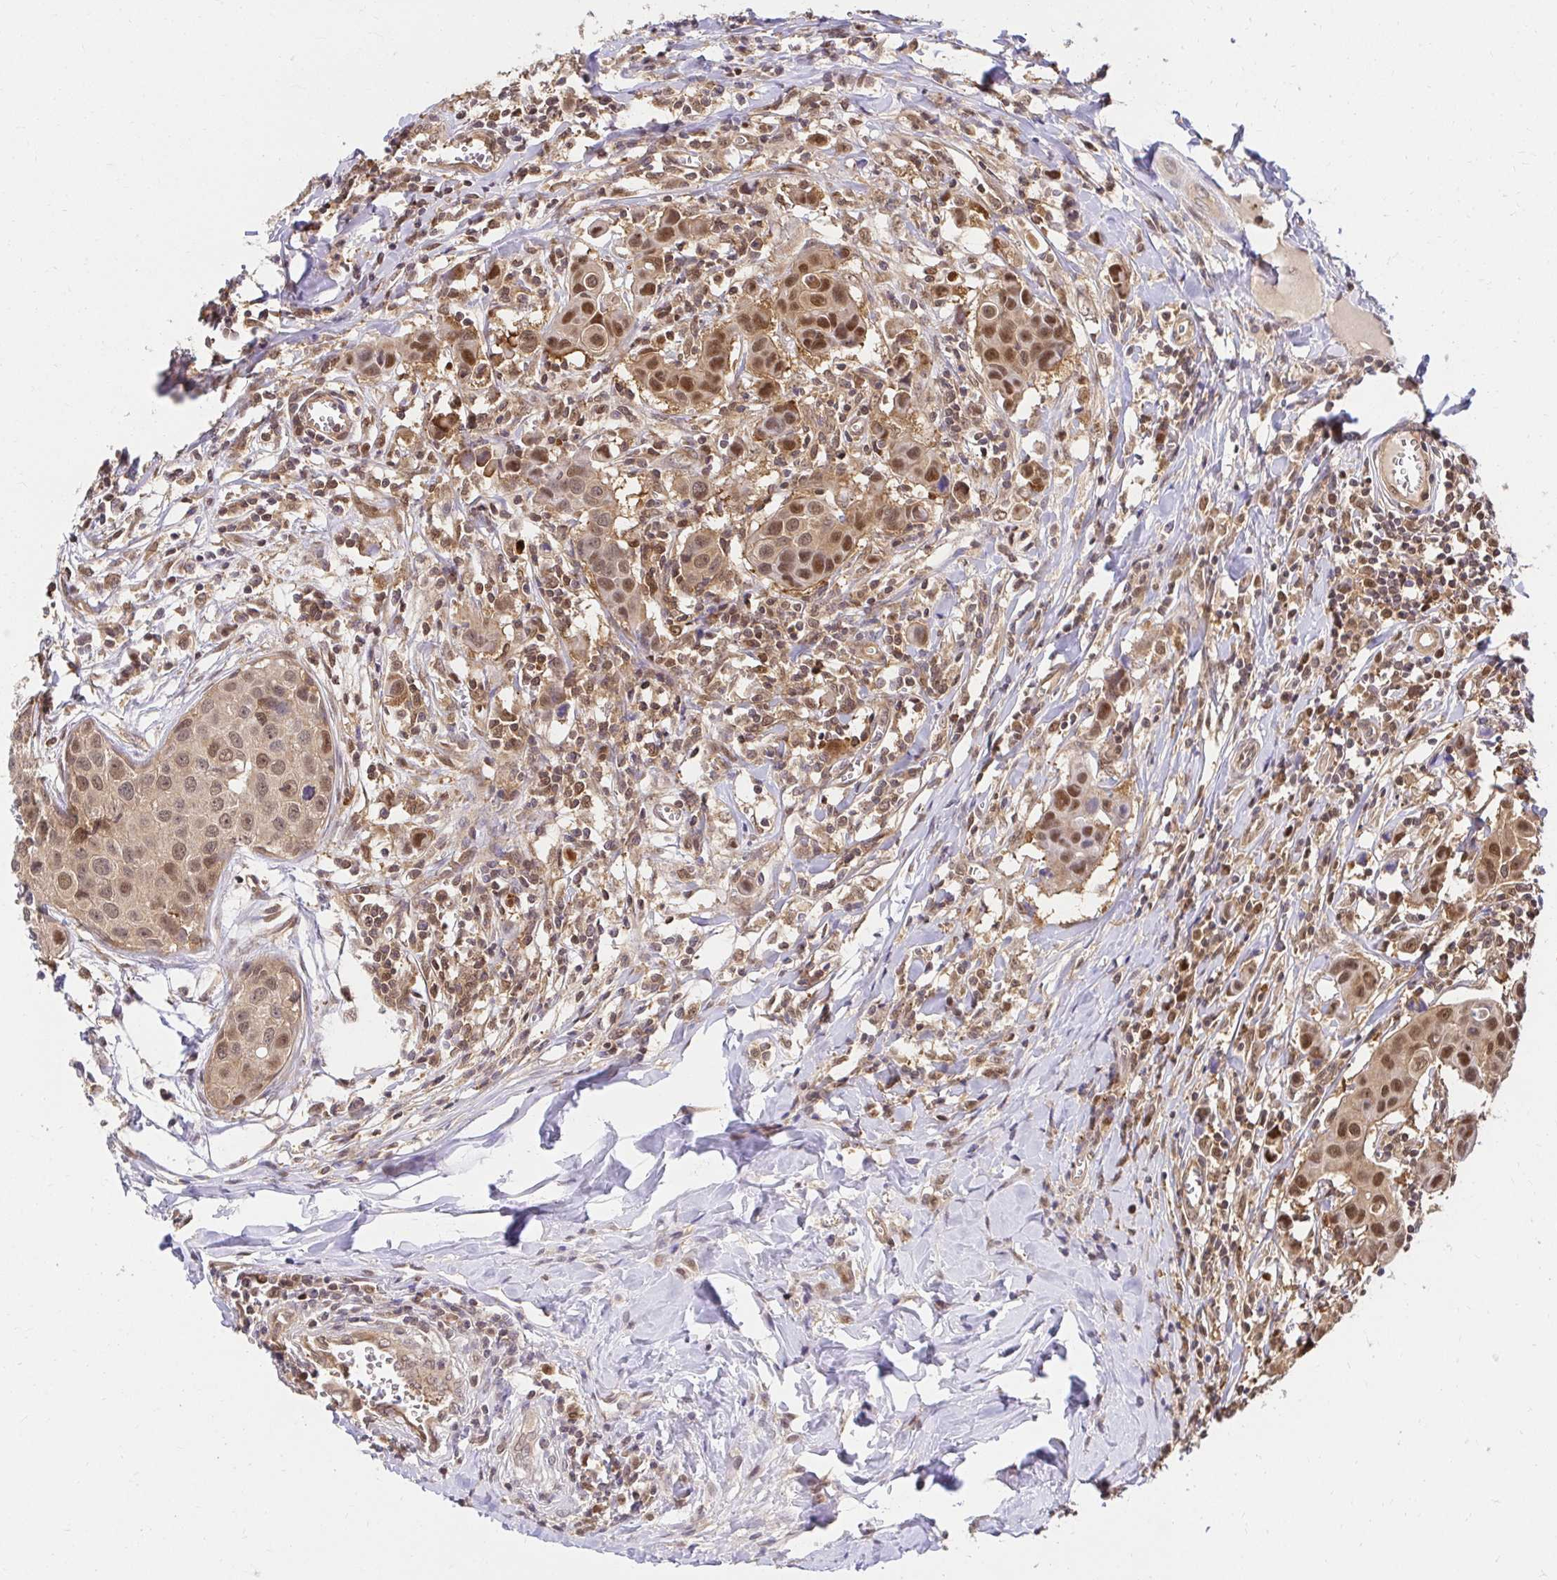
{"staining": {"intensity": "moderate", "quantity": ">75%", "location": "cytoplasmic/membranous,nuclear"}, "tissue": "breast cancer", "cell_type": "Tumor cells", "image_type": "cancer", "snomed": [{"axis": "morphology", "description": "Duct carcinoma"}, {"axis": "topography", "description": "Breast"}], "caption": "Breast infiltrating ductal carcinoma stained with DAB (3,3'-diaminobenzidine) IHC demonstrates medium levels of moderate cytoplasmic/membranous and nuclear expression in about >75% of tumor cells.", "gene": "PSMA4", "patient": {"sex": "female", "age": 24}}